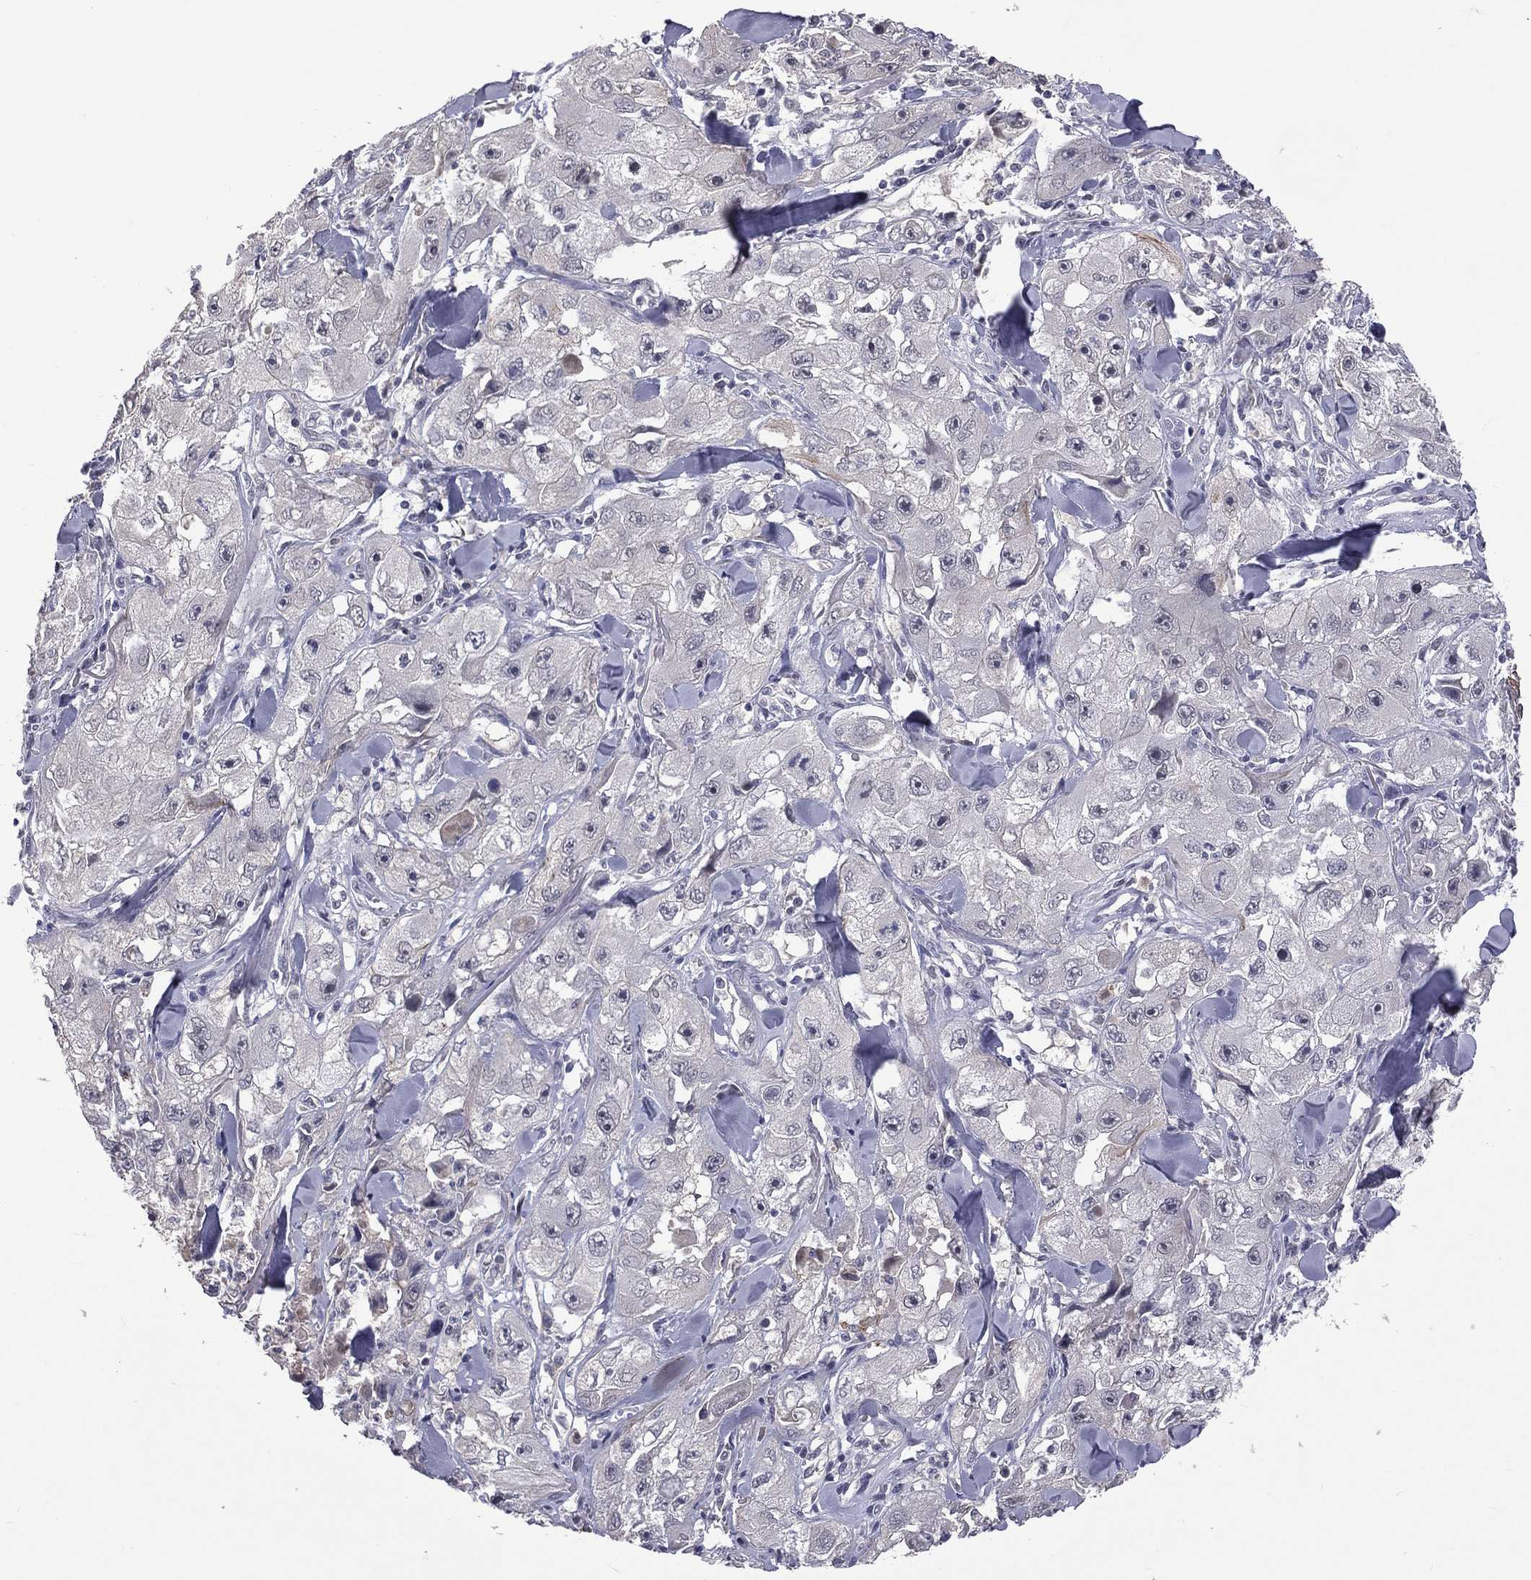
{"staining": {"intensity": "weak", "quantity": "<25%", "location": "cytoplasmic/membranous"}, "tissue": "skin cancer", "cell_type": "Tumor cells", "image_type": "cancer", "snomed": [{"axis": "morphology", "description": "Squamous cell carcinoma, NOS"}, {"axis": "topography", "description": "Skin"}, {"axis": "topography", "description": "Subcutis"}], "caption": "High magnification brightfield microscopy of skin squamous cell carcinoma stained with DAB (3,3'-diaminobenzidine) (brown) and counterstained with hematoxylin (blue): tumor cells show no significant staining.", "gene": "DSG4", "patient": {"sex": "male", "age": 73}}